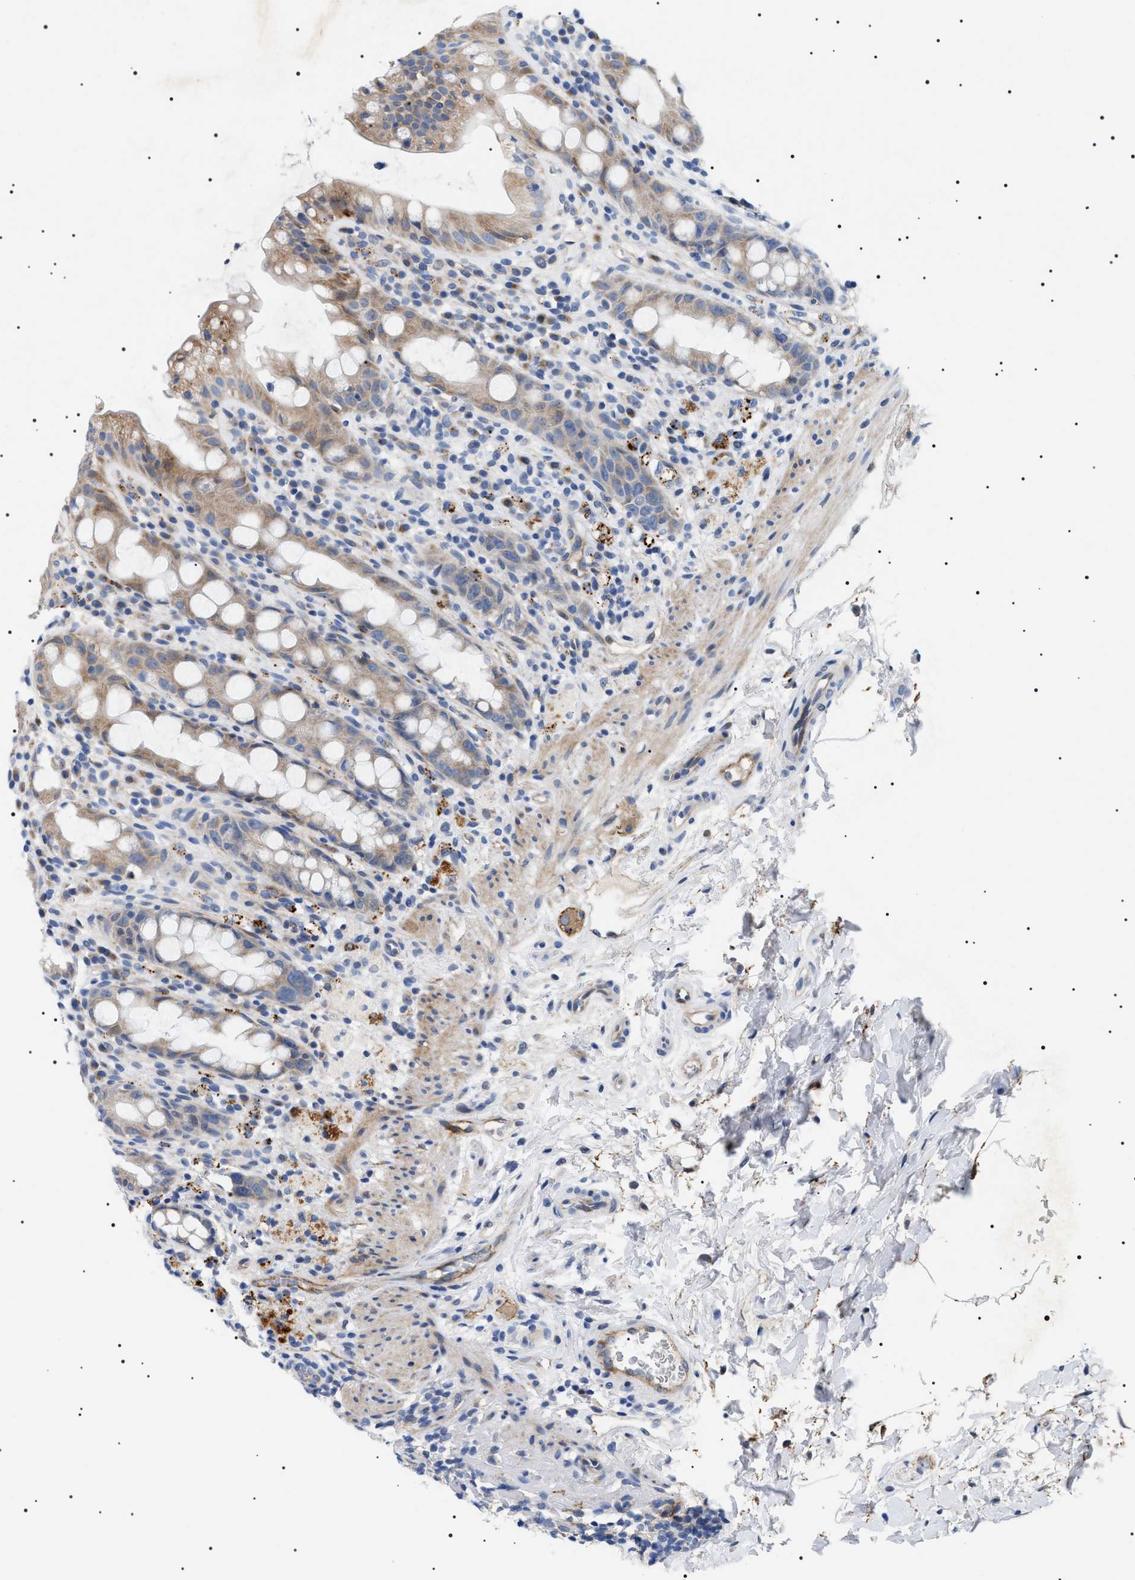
{"staining": {"intensity": "moderate", "quantity": ">75%", "location": "cytoplasmic/membranous"}, "tissue": "rectum", "cell_type": "Glandular cells", "image_type": "normal", "snomed": [{"axis": "morphology", "description": "Normal tissue, NOS"}, {"axis": "topography", "description": "Rectum"}], "caption": "Protein expression analysis of unremarkable human rectum reveals moderate cytoplasmic/membranous staining in approximately >75% of glandular cells. (DAB IHC with brightfield microscopy, high magnification).", "gene": "TMEM222", "patient": {"sex": "male", "age": 44}}